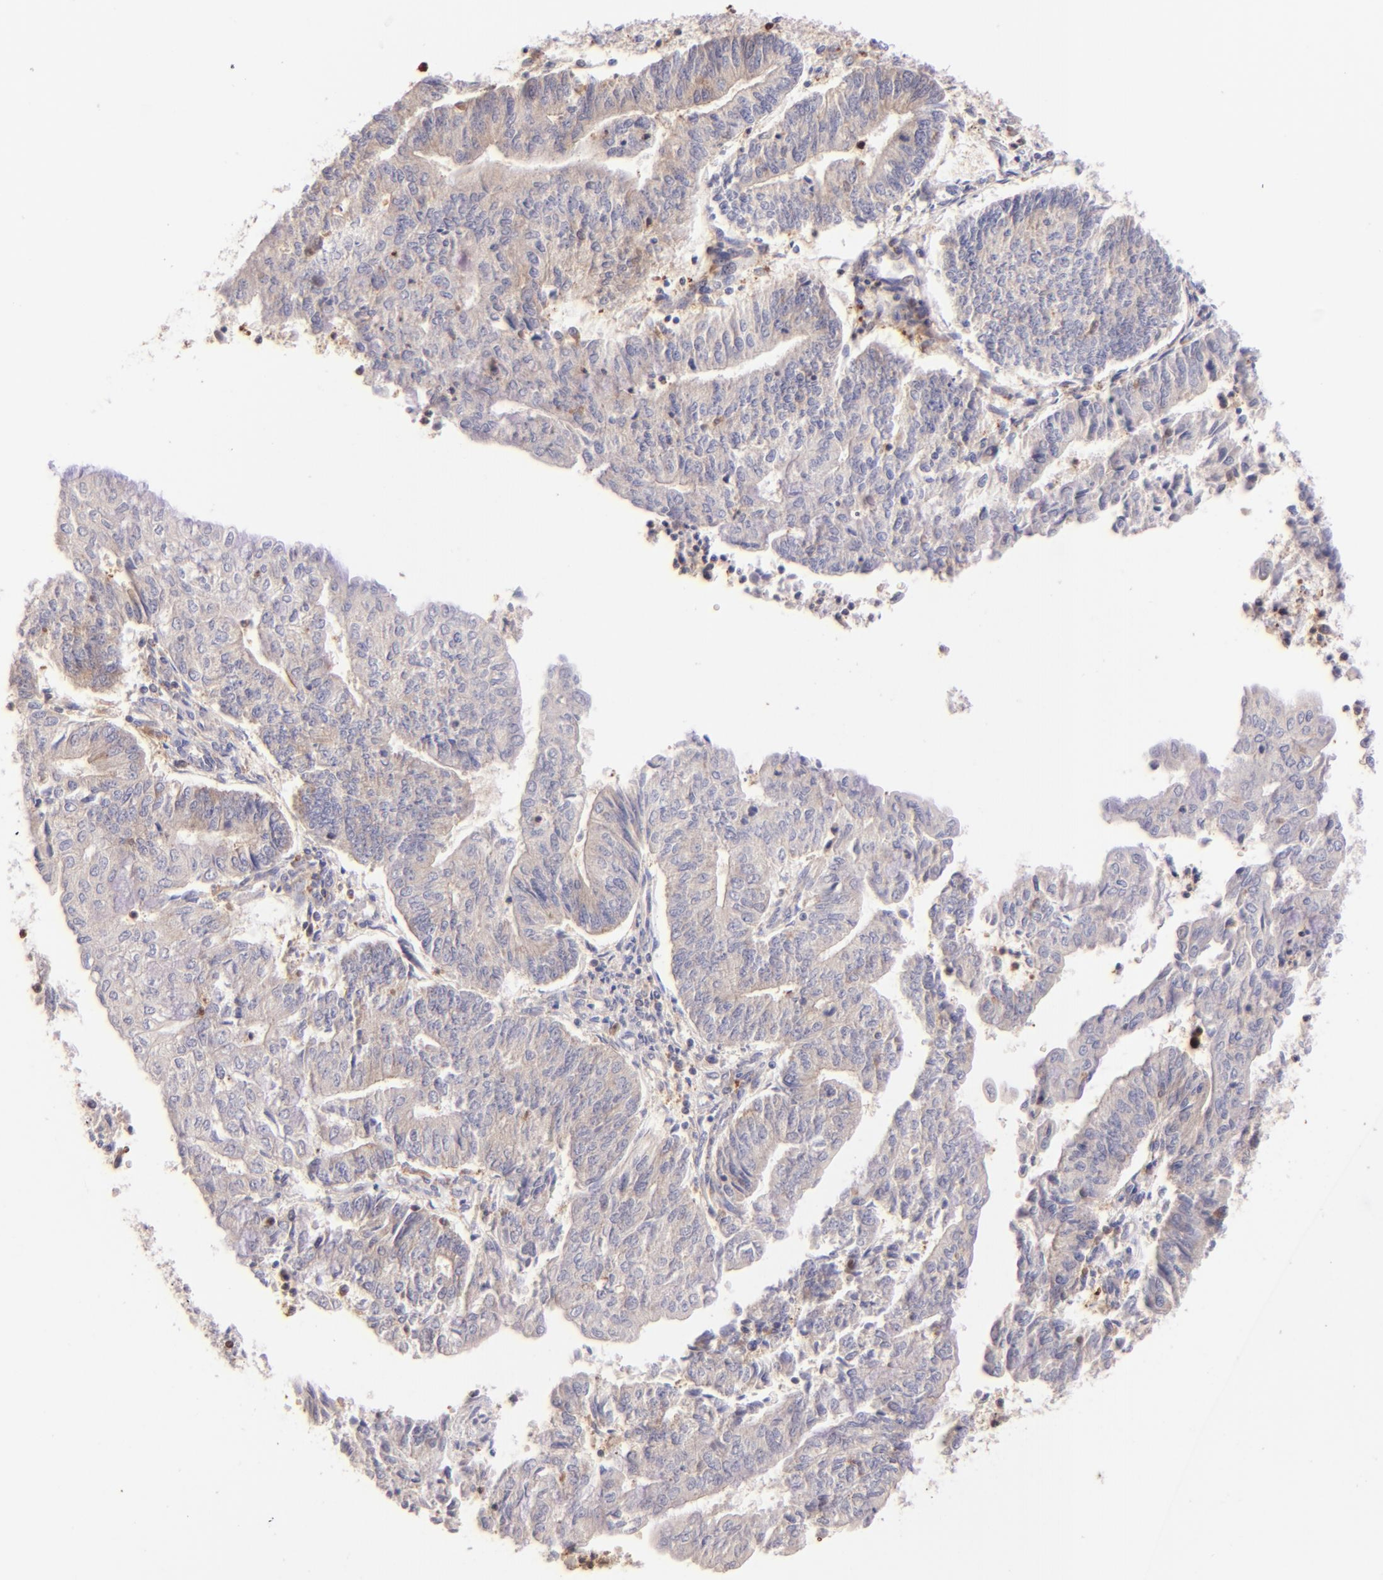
{"staining": {"intensity": "weak", "quantity": ">75%", "location": "cytoplasmic/membranous"}, "tissue": "endometrial cancer", "cell_type": "Tumor cells", "image_type": "cancer", "snomed": [{"axis": "morphology", "description": "Adenocarcinoma, NOS"}, {"axis": "topography", "description": "Endometrium"}], "caption": "A brown stain shows weak cytoplasmic/membranous staining of a protein in human adenocarcinoma (endometrial) tumor cells.", "gene": "BTK", "patient": {"sex": "female", "age": 59}}